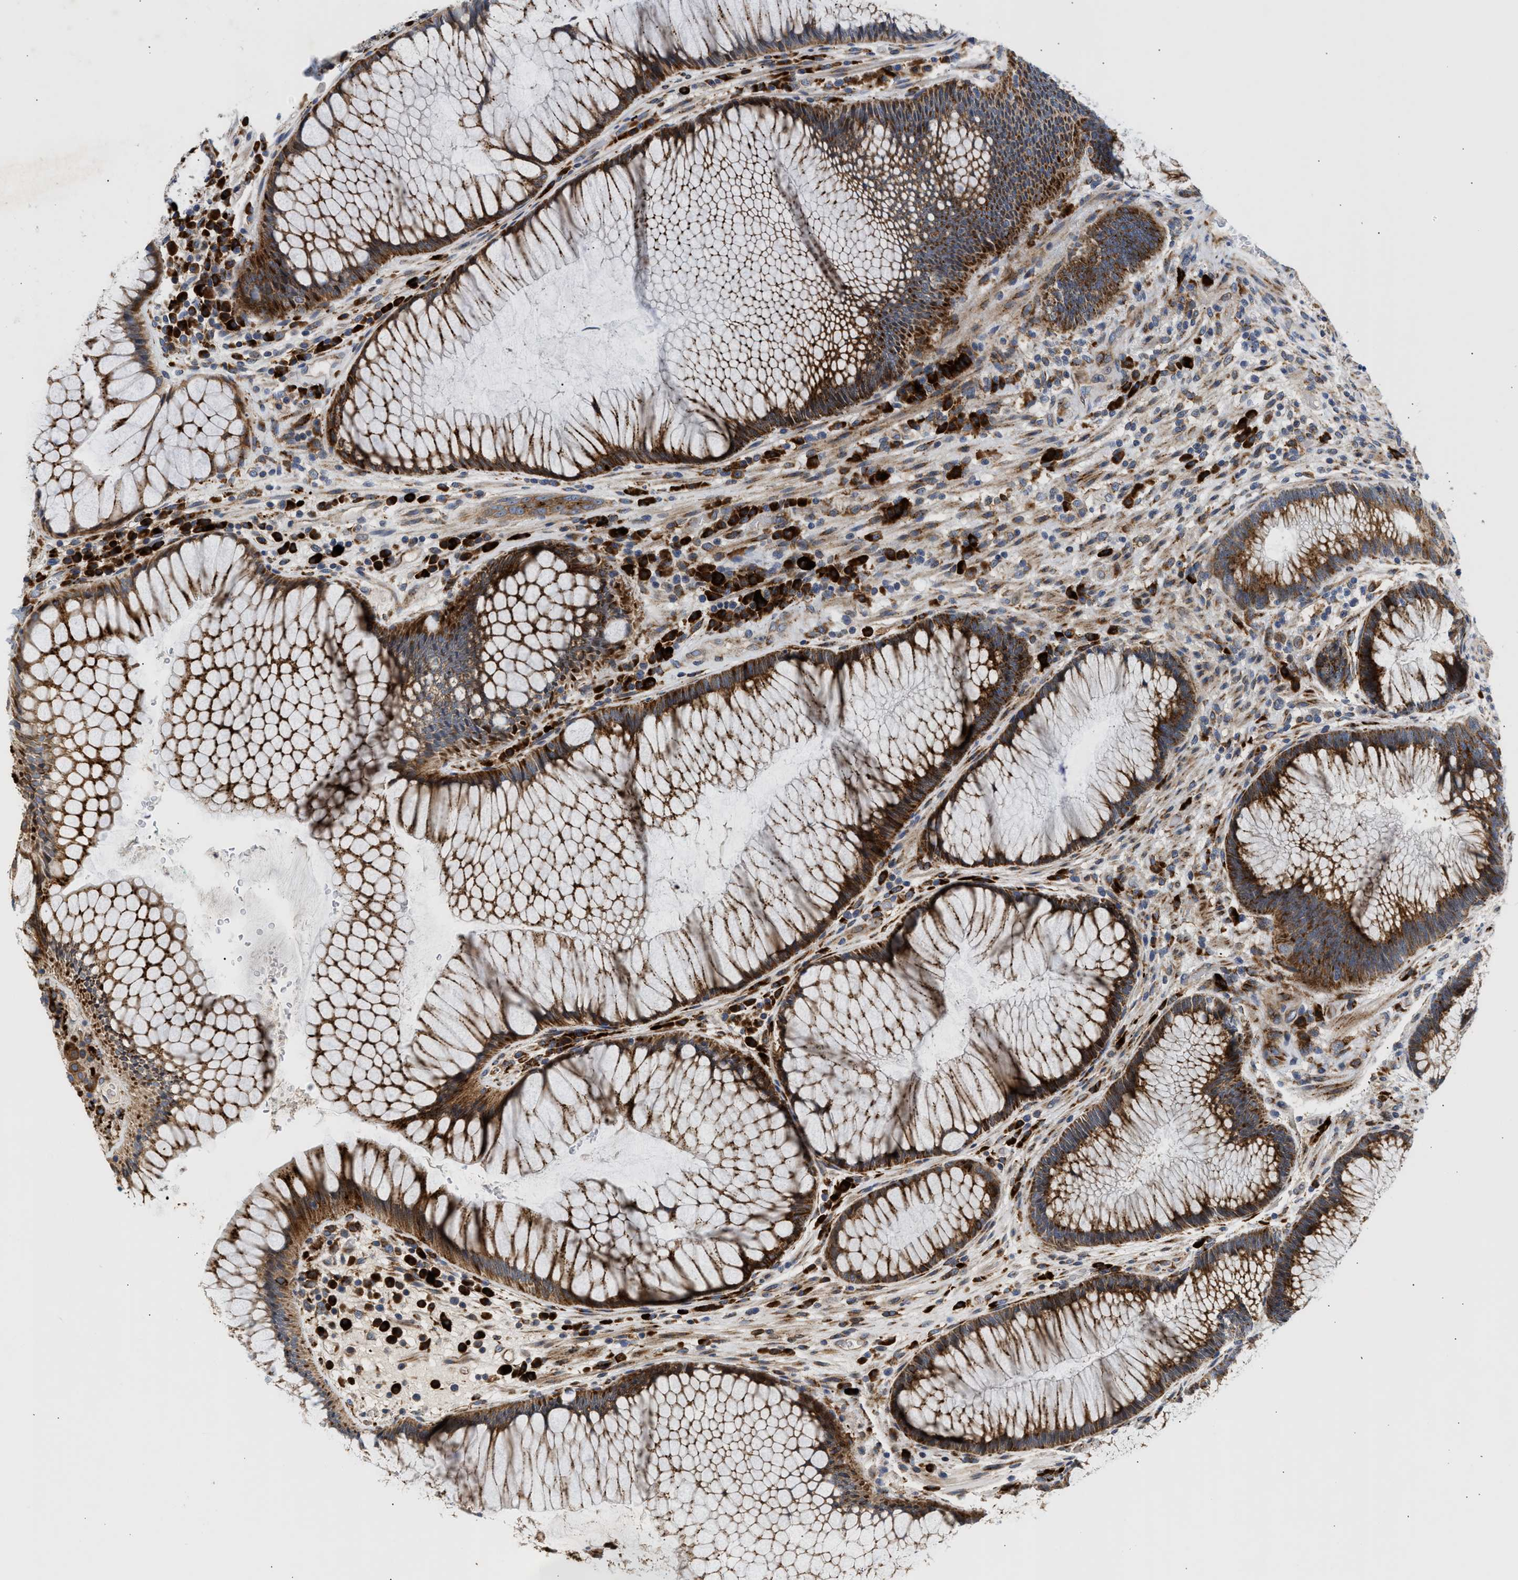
{"staining": {"intensity": "strong", "quantity": ">75%", "location": "cytoplasmic/membranous"}, "tissue": "rectum", "cell_type": "Glandular cells", "image_type": "normal", "snomed": [{"axis": "morphology", "description": "Normal tissue, NOS"}, {"axis": "topography", "description": "Rectum"}], "caption": "Human rectum stained for a protein (brown) demonstrates strong cytoplasmic/membranous positive staining in about >75% of glandular cells.", "gene": "AMZ1", "patient": {"sex": "male", "age": 51}}